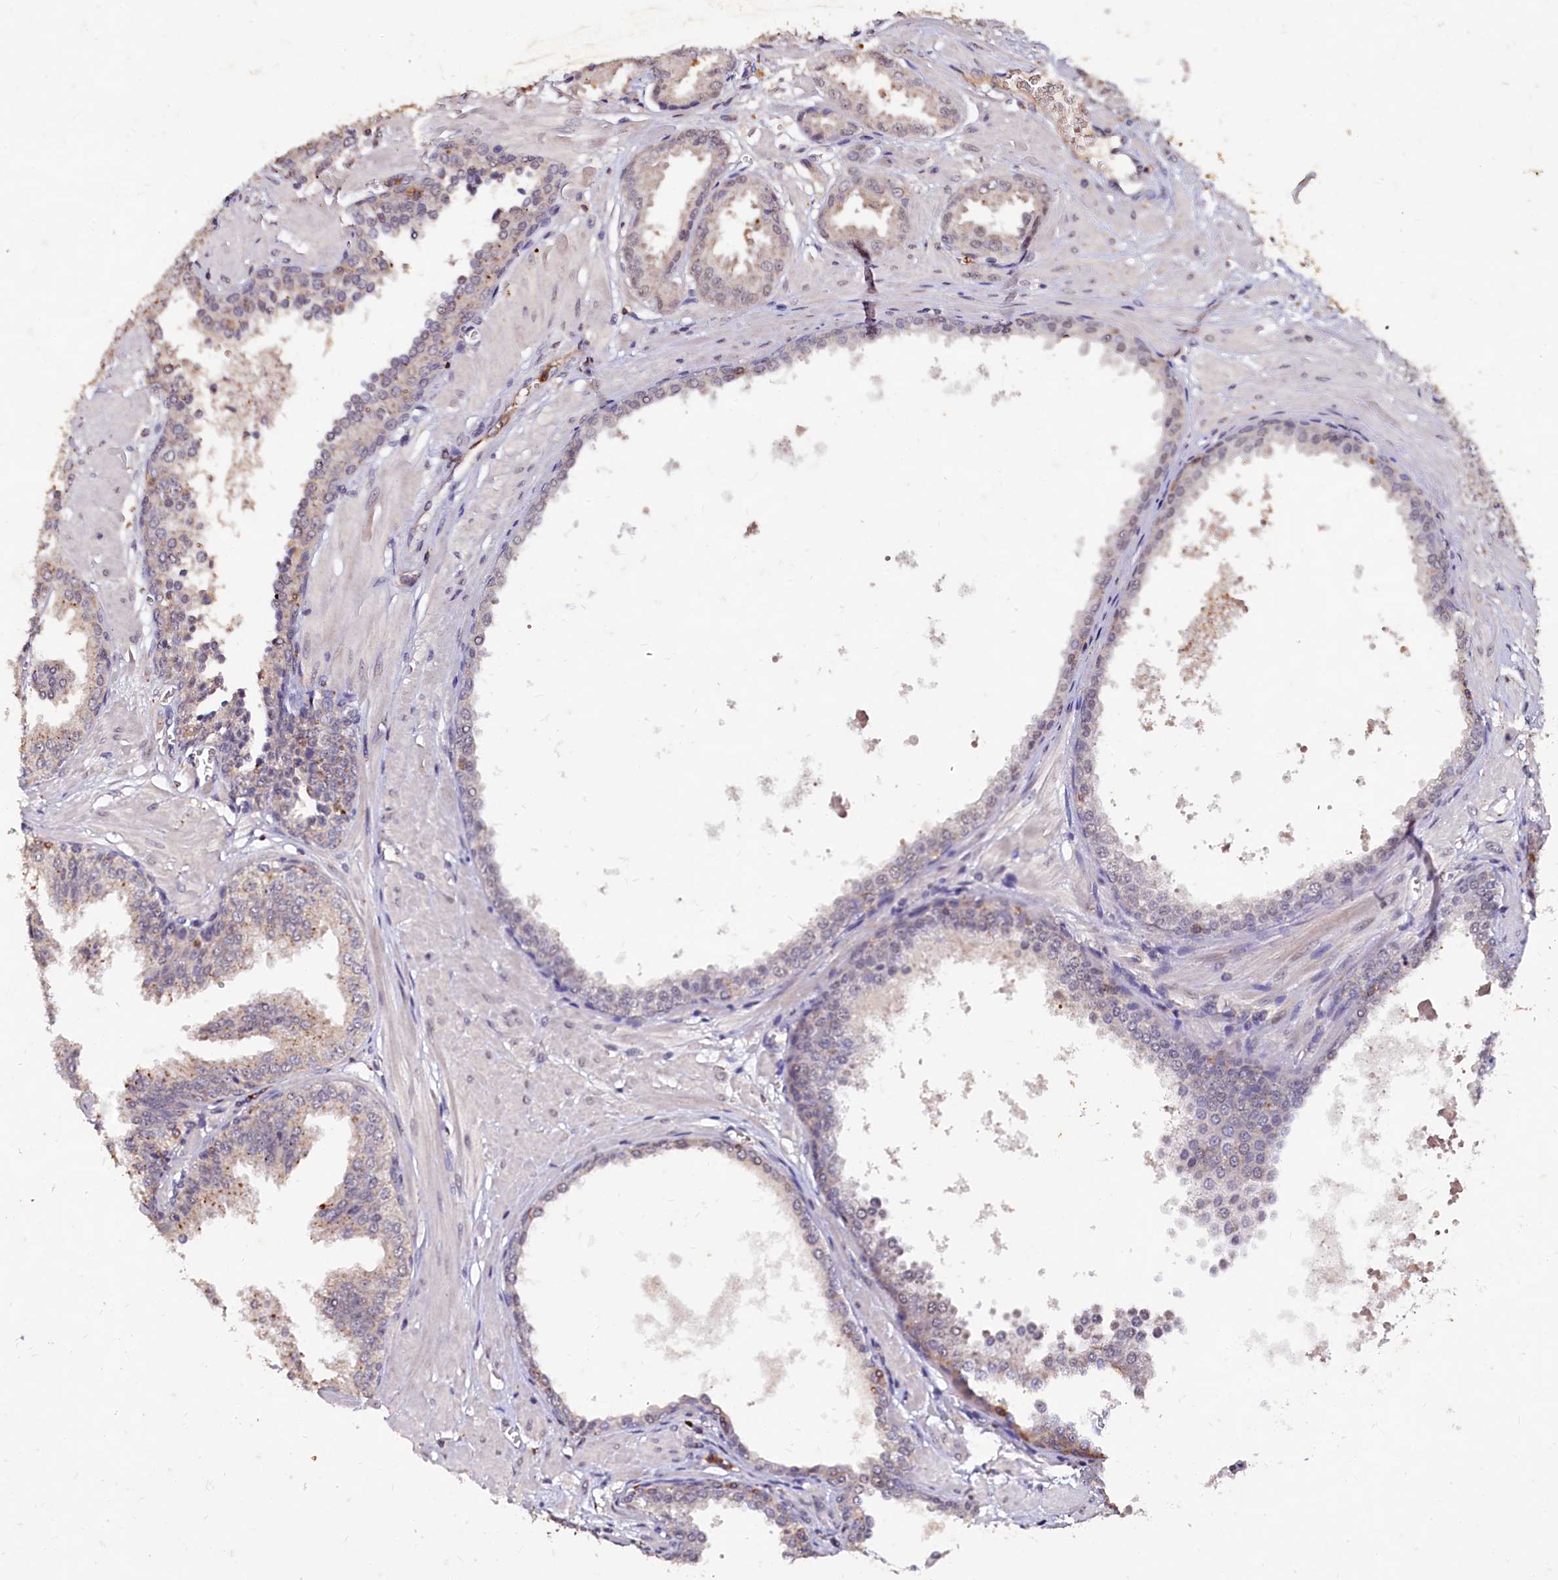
{"staining": {"intensity": "negative", "quantity": "none", "location": "none"}, "tissue": "prostate cancer", "cell_type": "Tumor cells", "image_type": "cancer", "snomed": [{"axis": "morphology", "description": "Adenocarcinoma, Low grade"}, {"axis": "topography", "description": "Prostate"}], "caption": "Prostate cancer stained for a protein using immunohistochemistry (IHC) demonstrates no expression tumor cells.", "gene": "CSTPP1", "patient": {"sex": "male", "age": 67}}